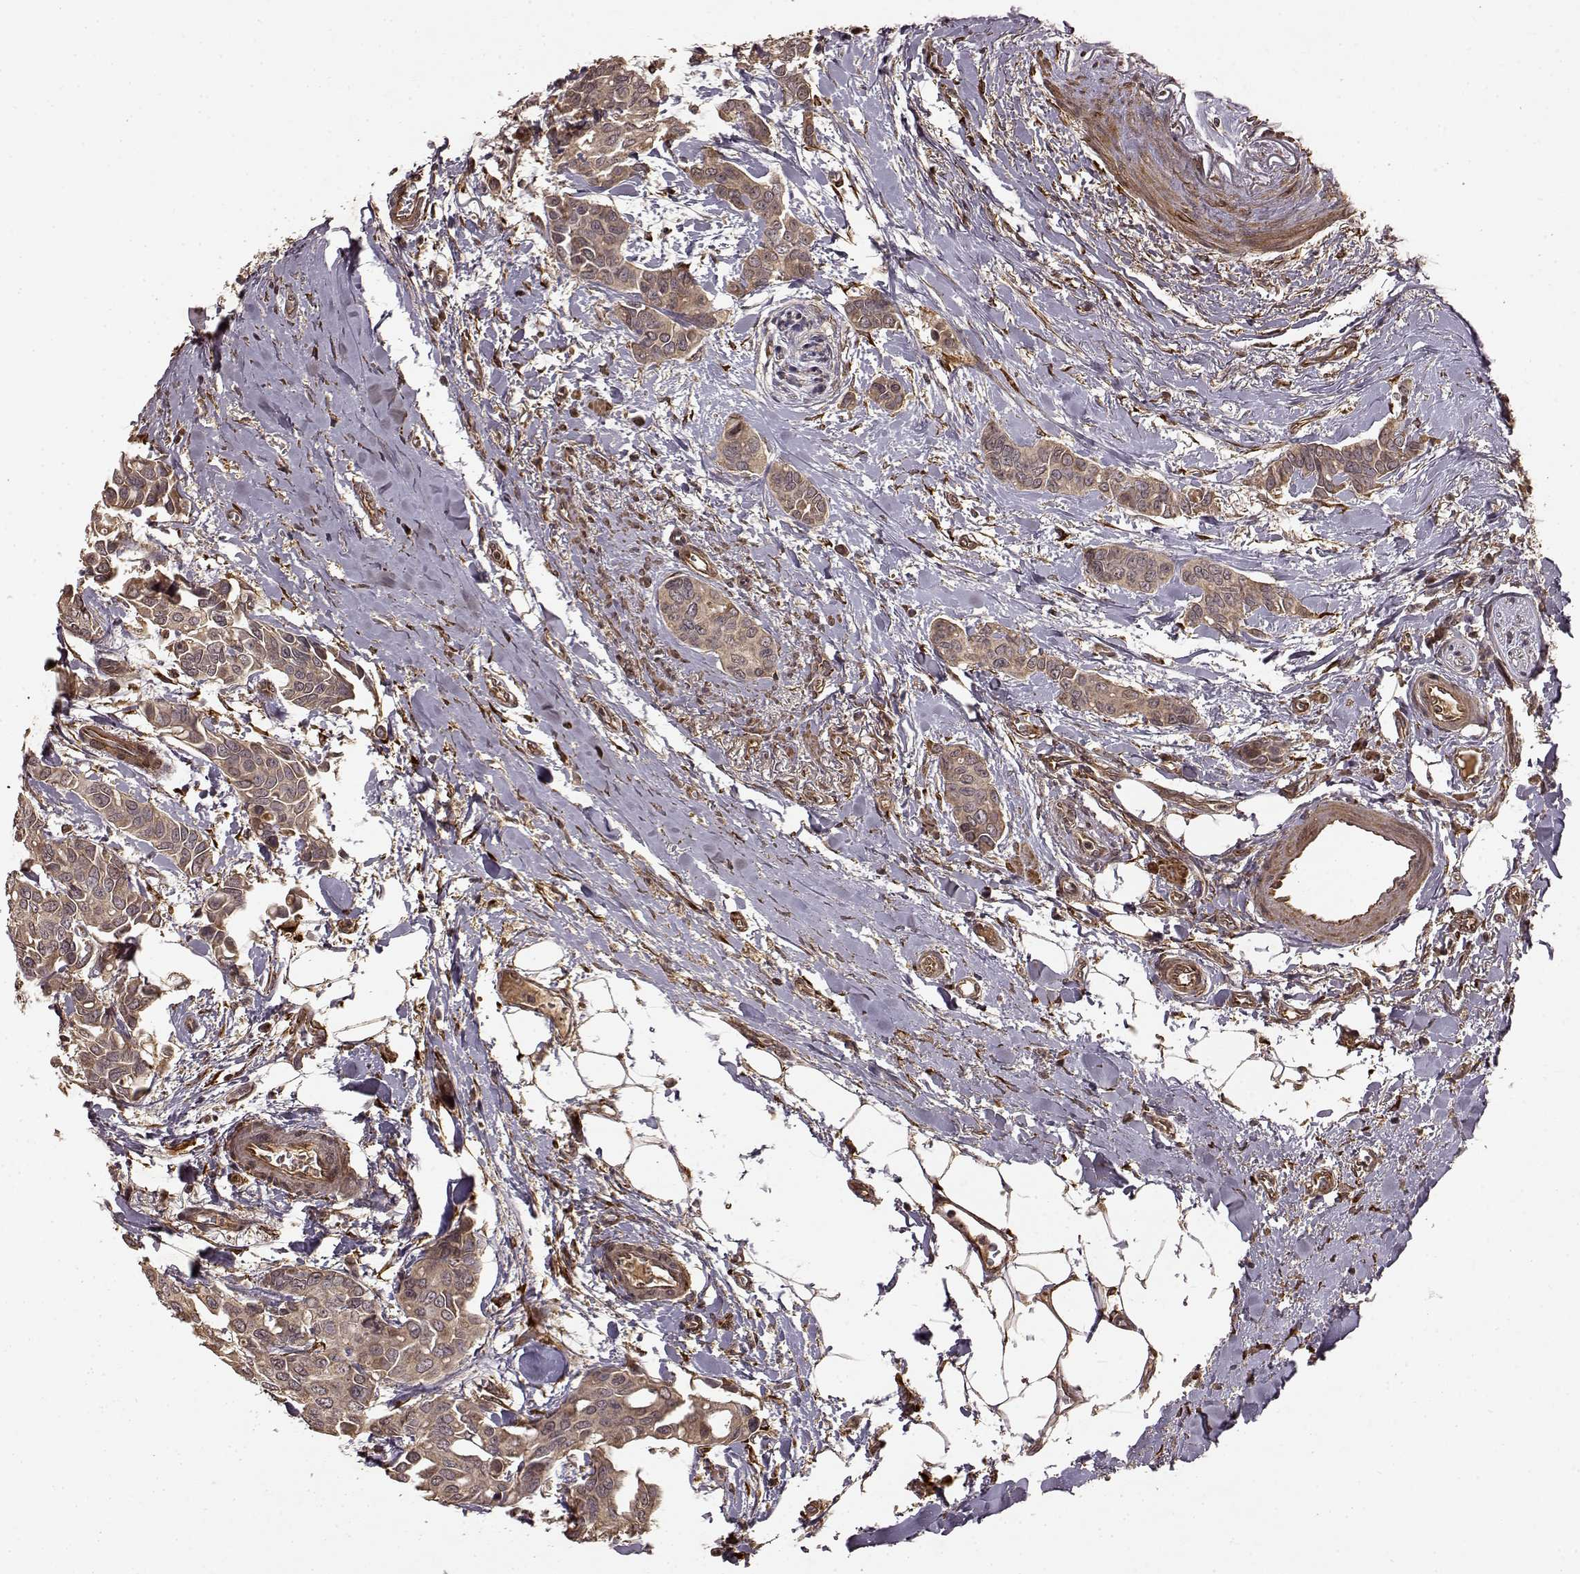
{"staining": {"intensity": "moderate", "quantity": ">75%", "location": "cytoplasmic/membranous"}, "tissue": "breast cancer", "cell_type": "Tumor cells", "image_type": "cancer", "snomed": [{"axis": "morphology", "description": "Duct carcinoma"}, {"axis": "topography", "description": "Breast"}], "caption": "The photomicrograph exhibits immunohistochemical staining of infiltrating ductal carcinoma (breast). There is moderate cytoplasmic/membranous staining is present in approximately >75% of tumor cells.", "gene": "FSTL1", "patient": {"sex": "female", "age": 54}}